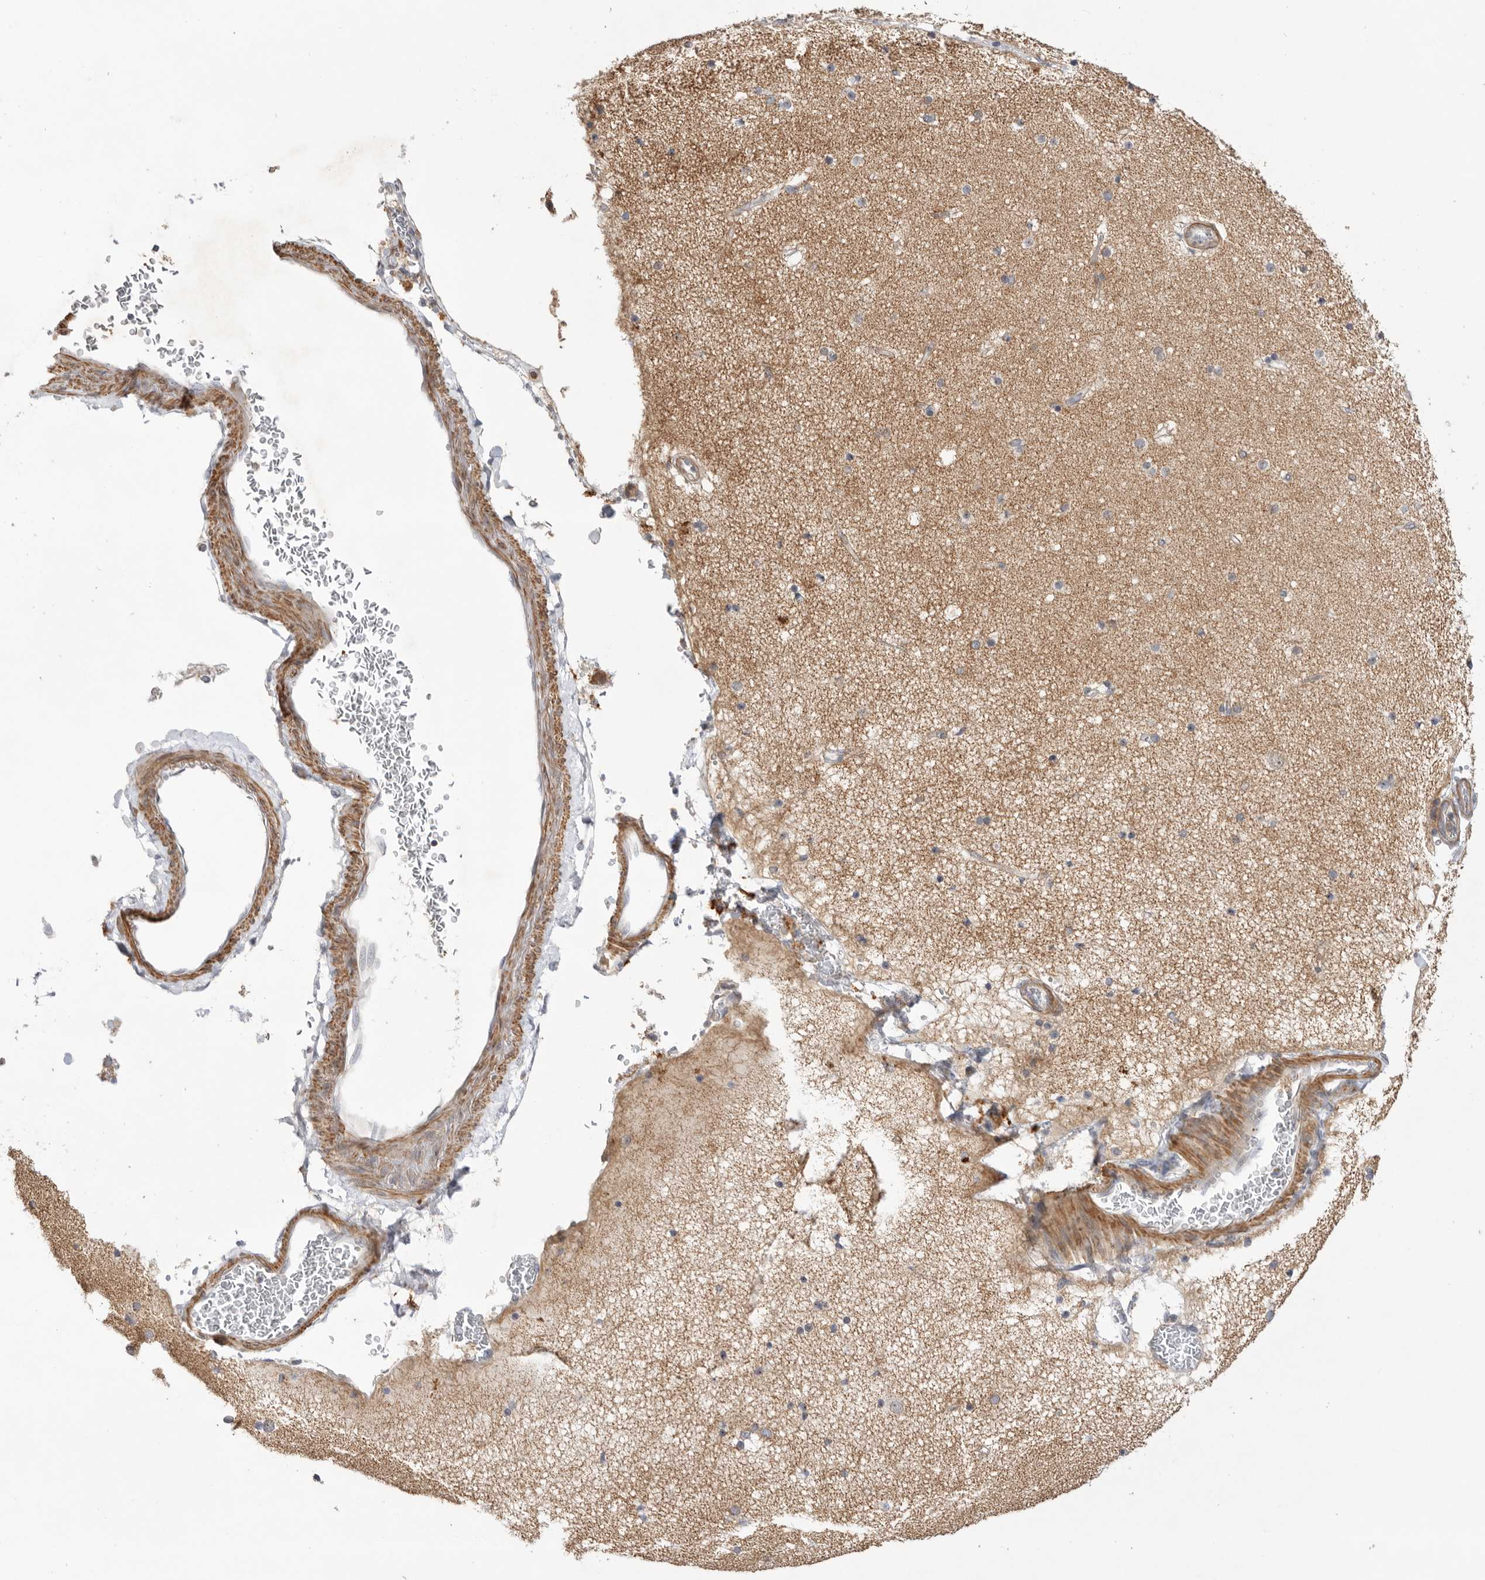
{"staining": {"intensity": "negative", "quantity": "none", "location": "none"}, "tissue": "cerebral cortex", "cell_type": "Endothelial cells", "image_type": "normal", "snomed": [{"axis": "morphology", "description": "Normal tissue, NOS"}, {"axis": "topography", "description": "Cerebral cortex"}], "caption": "An immunohistochemistry (IHC) histopathology image of normal cerebral cortex is shown. There is no staining in endothelial cells of cerebral cortex.", "gene": "GNE", "patient": {"sex": "male", "age": 57}}